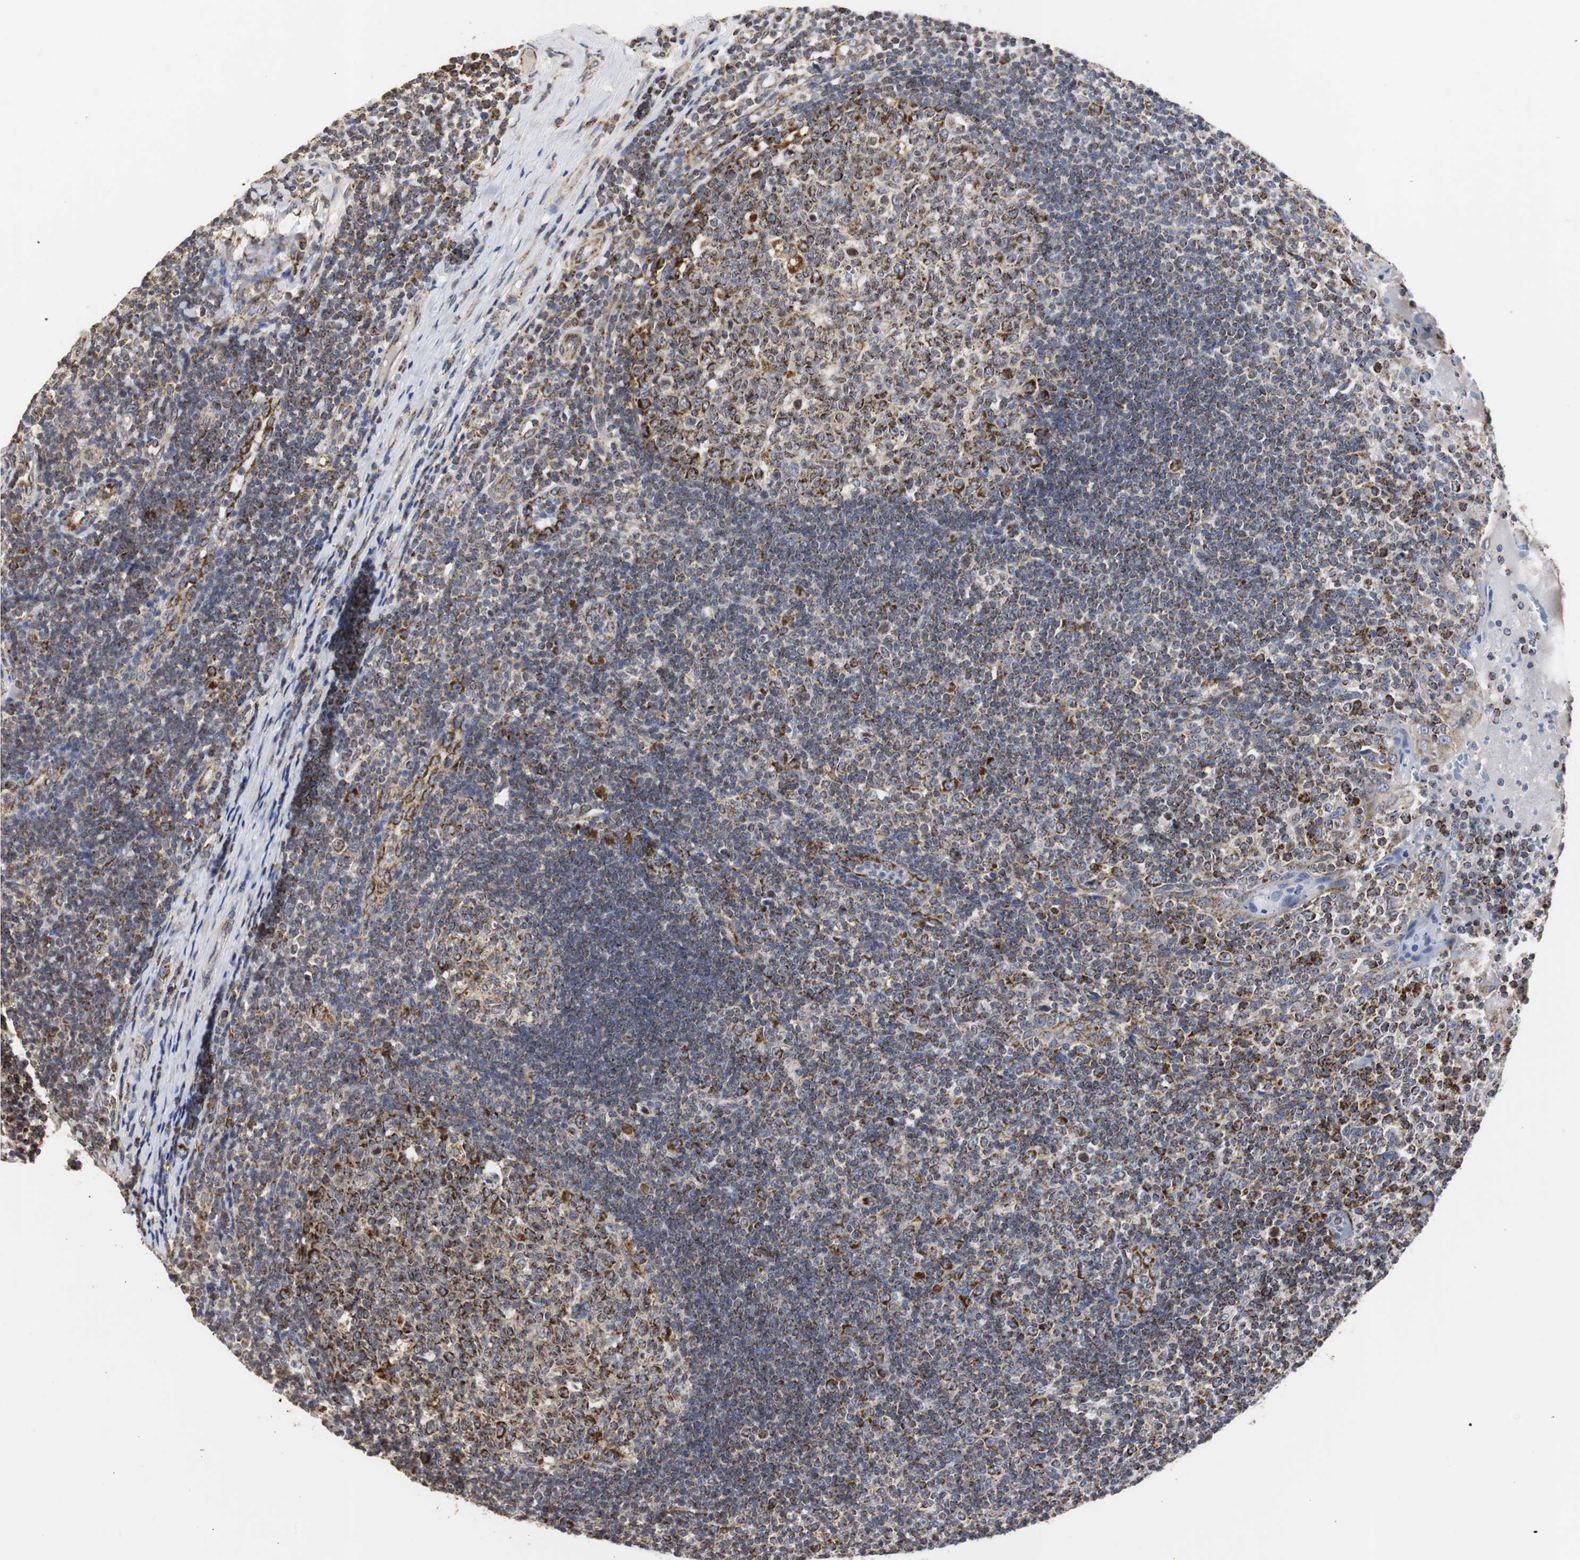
{"staining": {"intensity": "strong", "quantity": ">75%", "location": "cytoplasmic/membranous"}, "tissue": "tonsil", "cell_type": "Germinal center cells", "image_type": "normal", "snomed": [{"axis": "morphology", "description": "Normal tissue, NOS"}, {"axis": "topography", "description": "Tonsil"}], "caption": "High-magnification brightfield microscopy of benign tonsil stained with DAB (3,3'-diaminobenzidine) (brown) and counterstained with hematoxylin (blue). germinal center cells exhibit strong cytoplasmic/membranous staining is appreciated in approximately>75% of cells.", "gene": "HSD17B10", "patient": {"sex": "female", "age": 40}}